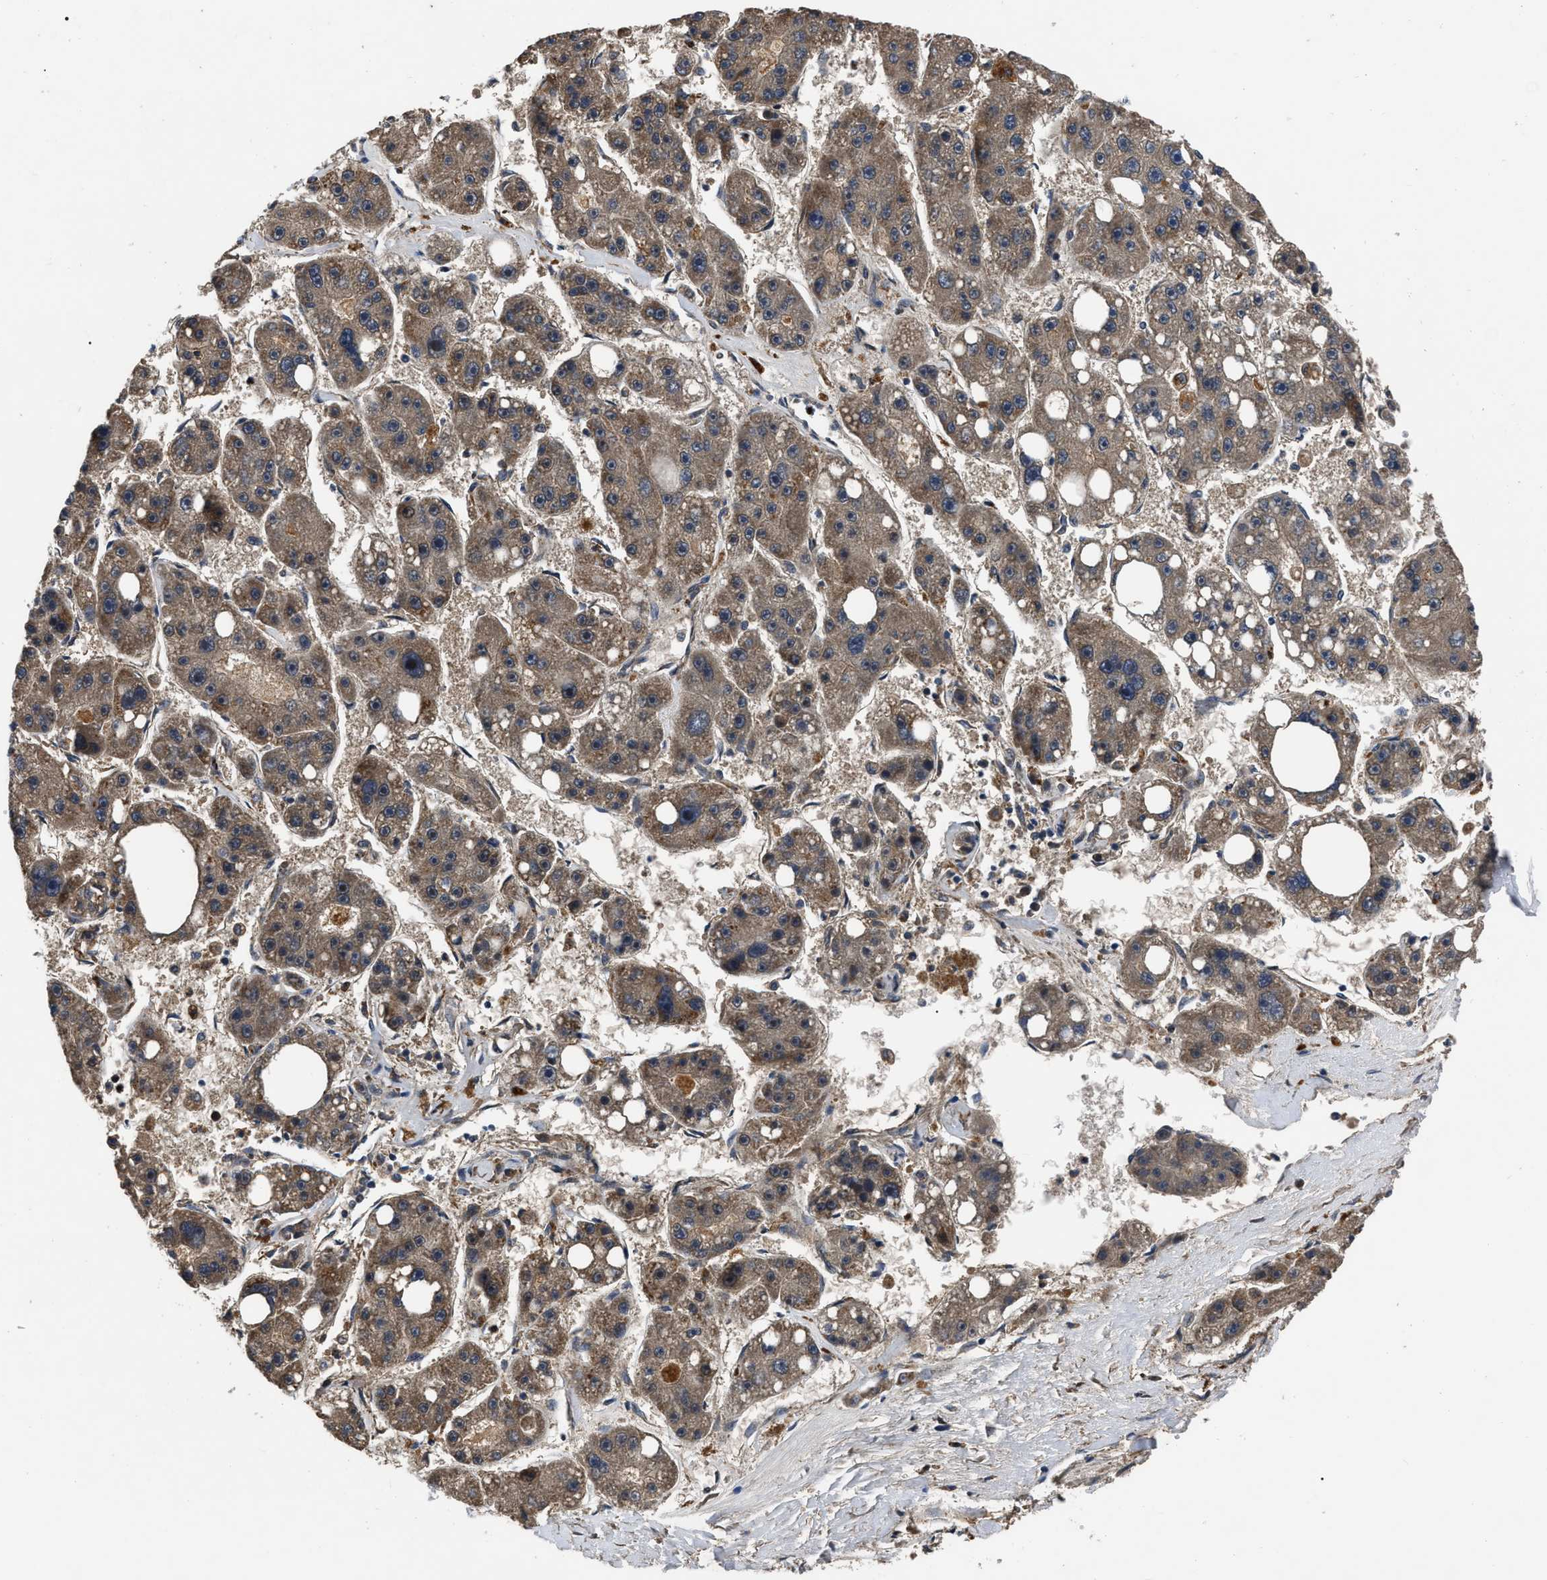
{"staining": {"intensity": "weak", "quantity": ">75%", "location": "cytoplasmic/membranous"}, "tissue": "liver cancer", "cell_type": "Tumor cells", "image_type": "cancer", "snomed": [{"axis": "morphology", "description": "Carcinoma, Hepatocellular, NOS"}, {"axis": "topography", "description": "Liver"}], "caption": "High-power microscopy captured an immunohistochemistry photomicrograph of hepatocellular carcinoma (liver), revealing weak cytoplasmic/membranous positivity in about >75% of tumor cells. (Brightfield microscopy of DAB IHC at high magnification).", "gene": "PPWD1", "patient": {"sex": "female", "age": 61}}